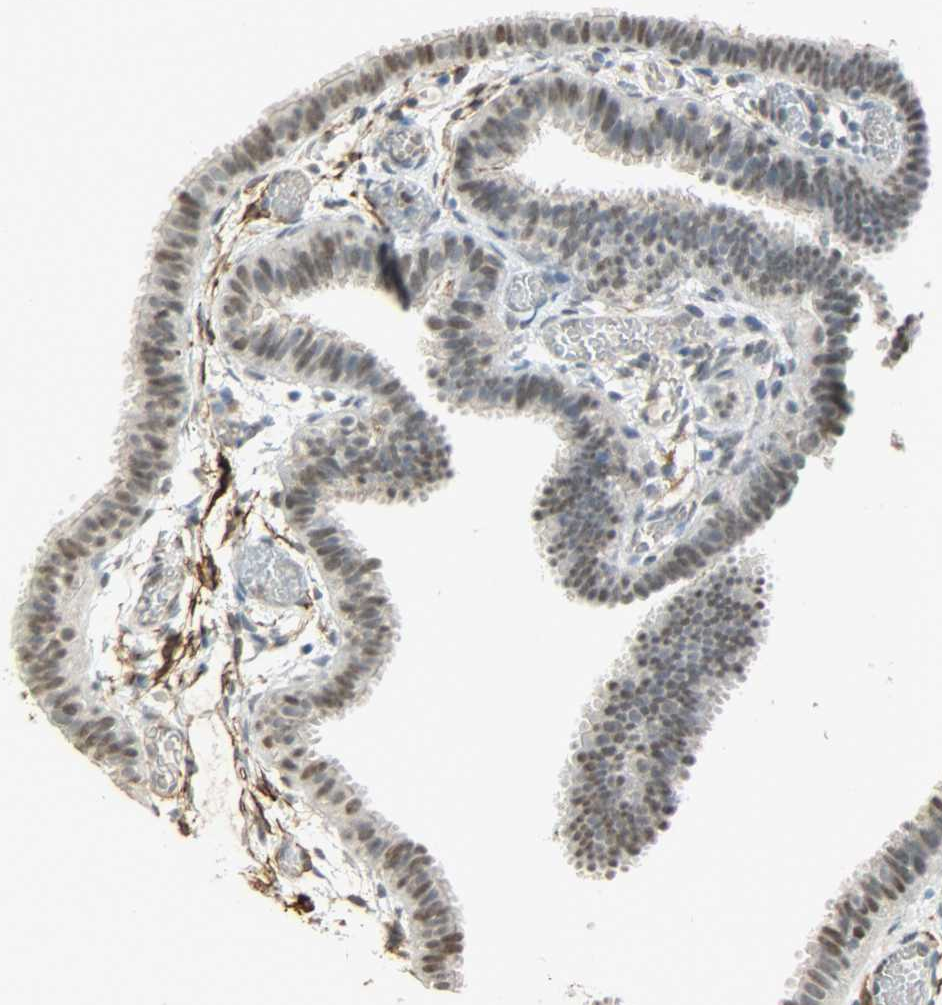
{"staining": {"intensity": "weak", "quantity": ">75%", "location": "nuclear"}, "tissue": "fallopian tube", "cell_type": "Glandular cells", "image_type": "normal", "snomed": [{"axis": "morphology", "description": "Normal tissue, NOS"}, {"axis": "topography", "description": "Fallopian tube"}], "caption": "Approximately >75% of glandular cells in normal human fallopian tube exhibit weak nuclear protein expression as visualized by brown immunohistochemical staining.", "gene": "NGFR", "patient": {"sex": "female", "age": 29}}